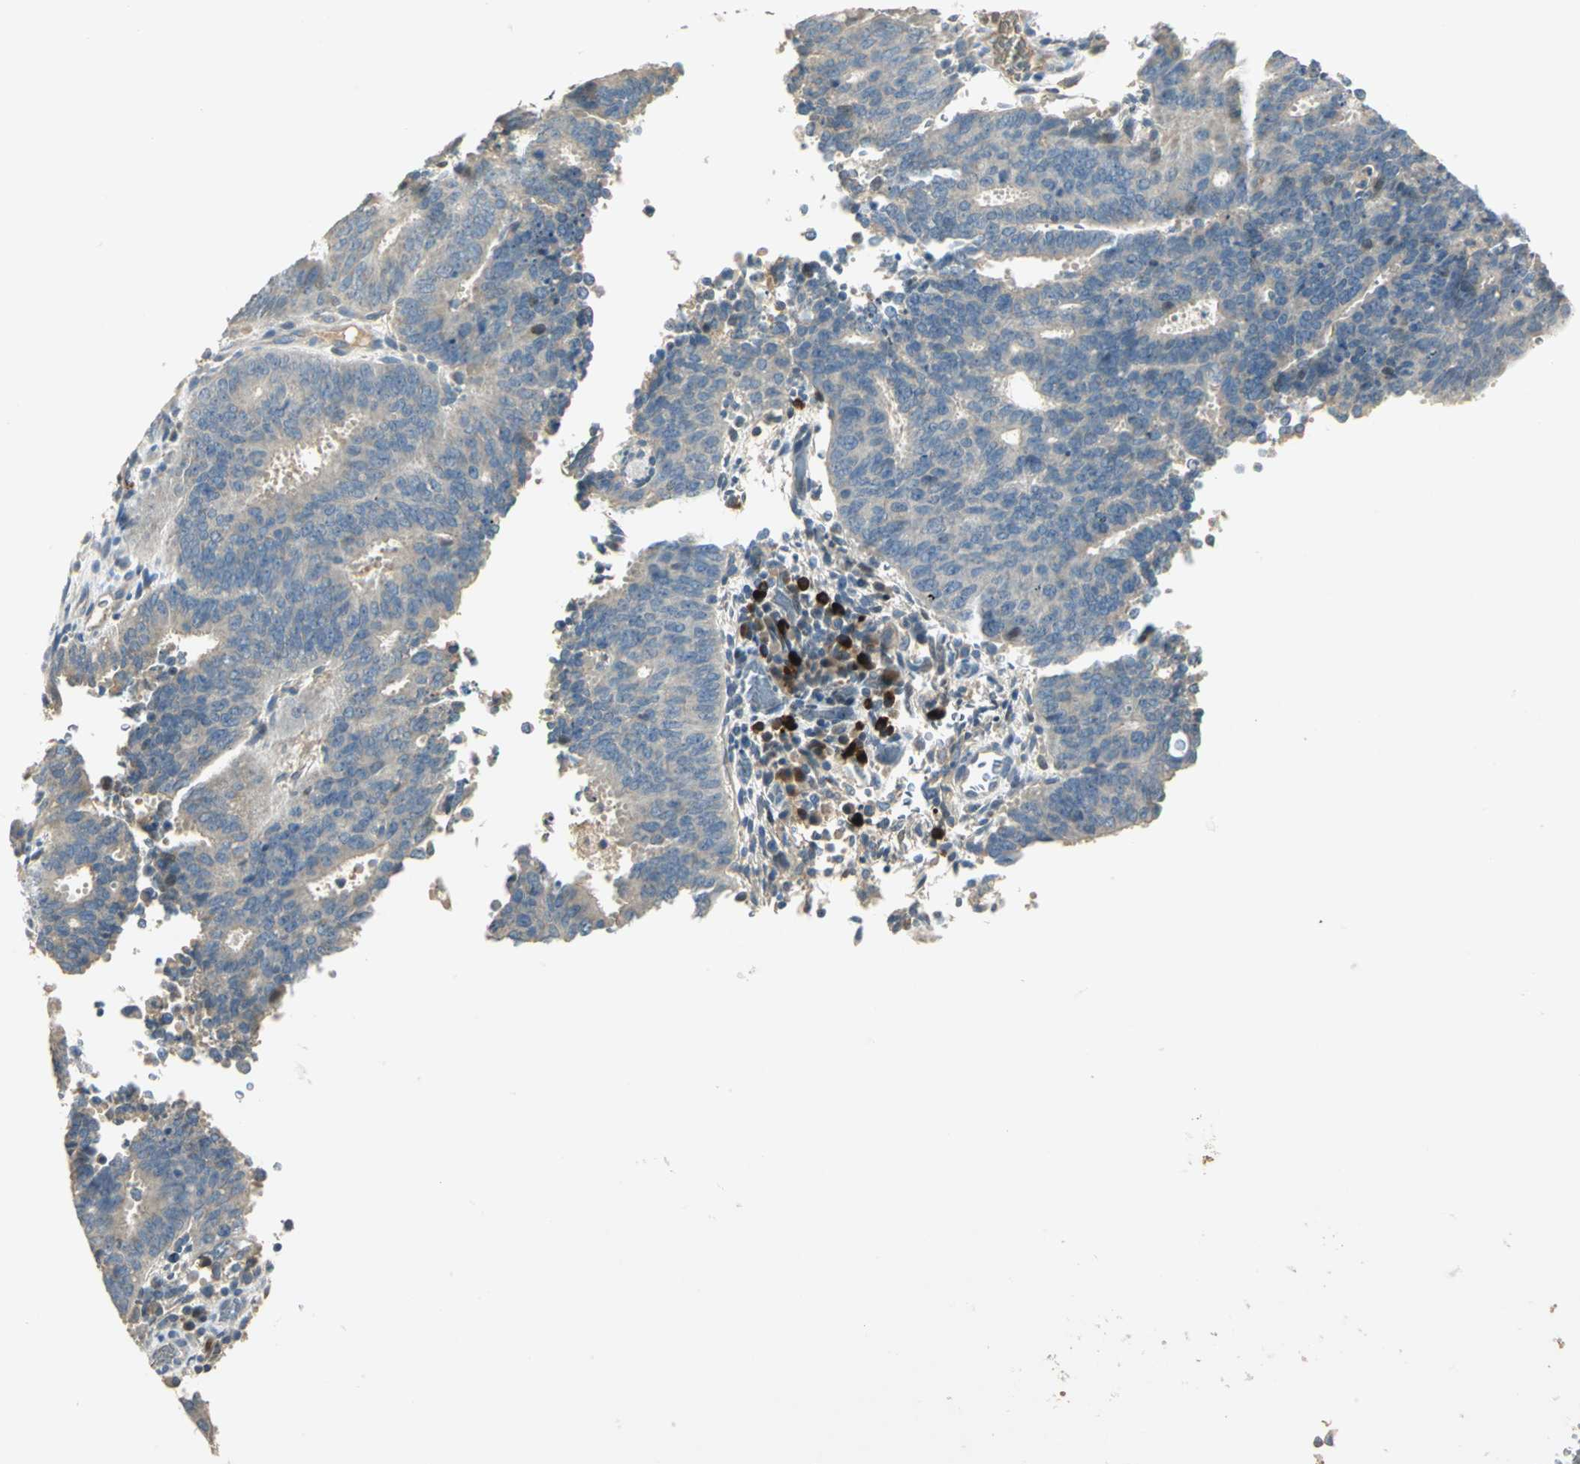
{"staining": {"intensity": "negative", "quantity": "none", "location": "none"}, "tissue": "cervical cancer", "cell_type": "Tumor cells", "image_type": "cancer", "snomed": [{"axis": "morphology", "description": "Adenocarcinoma, NOS"}, {"axis": "topography", "description": "Cervix"}], "caption": "Immunohistochemistry histopathology image of cervical cancer (adenocarcinoma) stained for a protein (brown), which demonstrates no staining in tumor cells.", "gene": "PROC", "patient": {"sex": "female", "age": 44}}